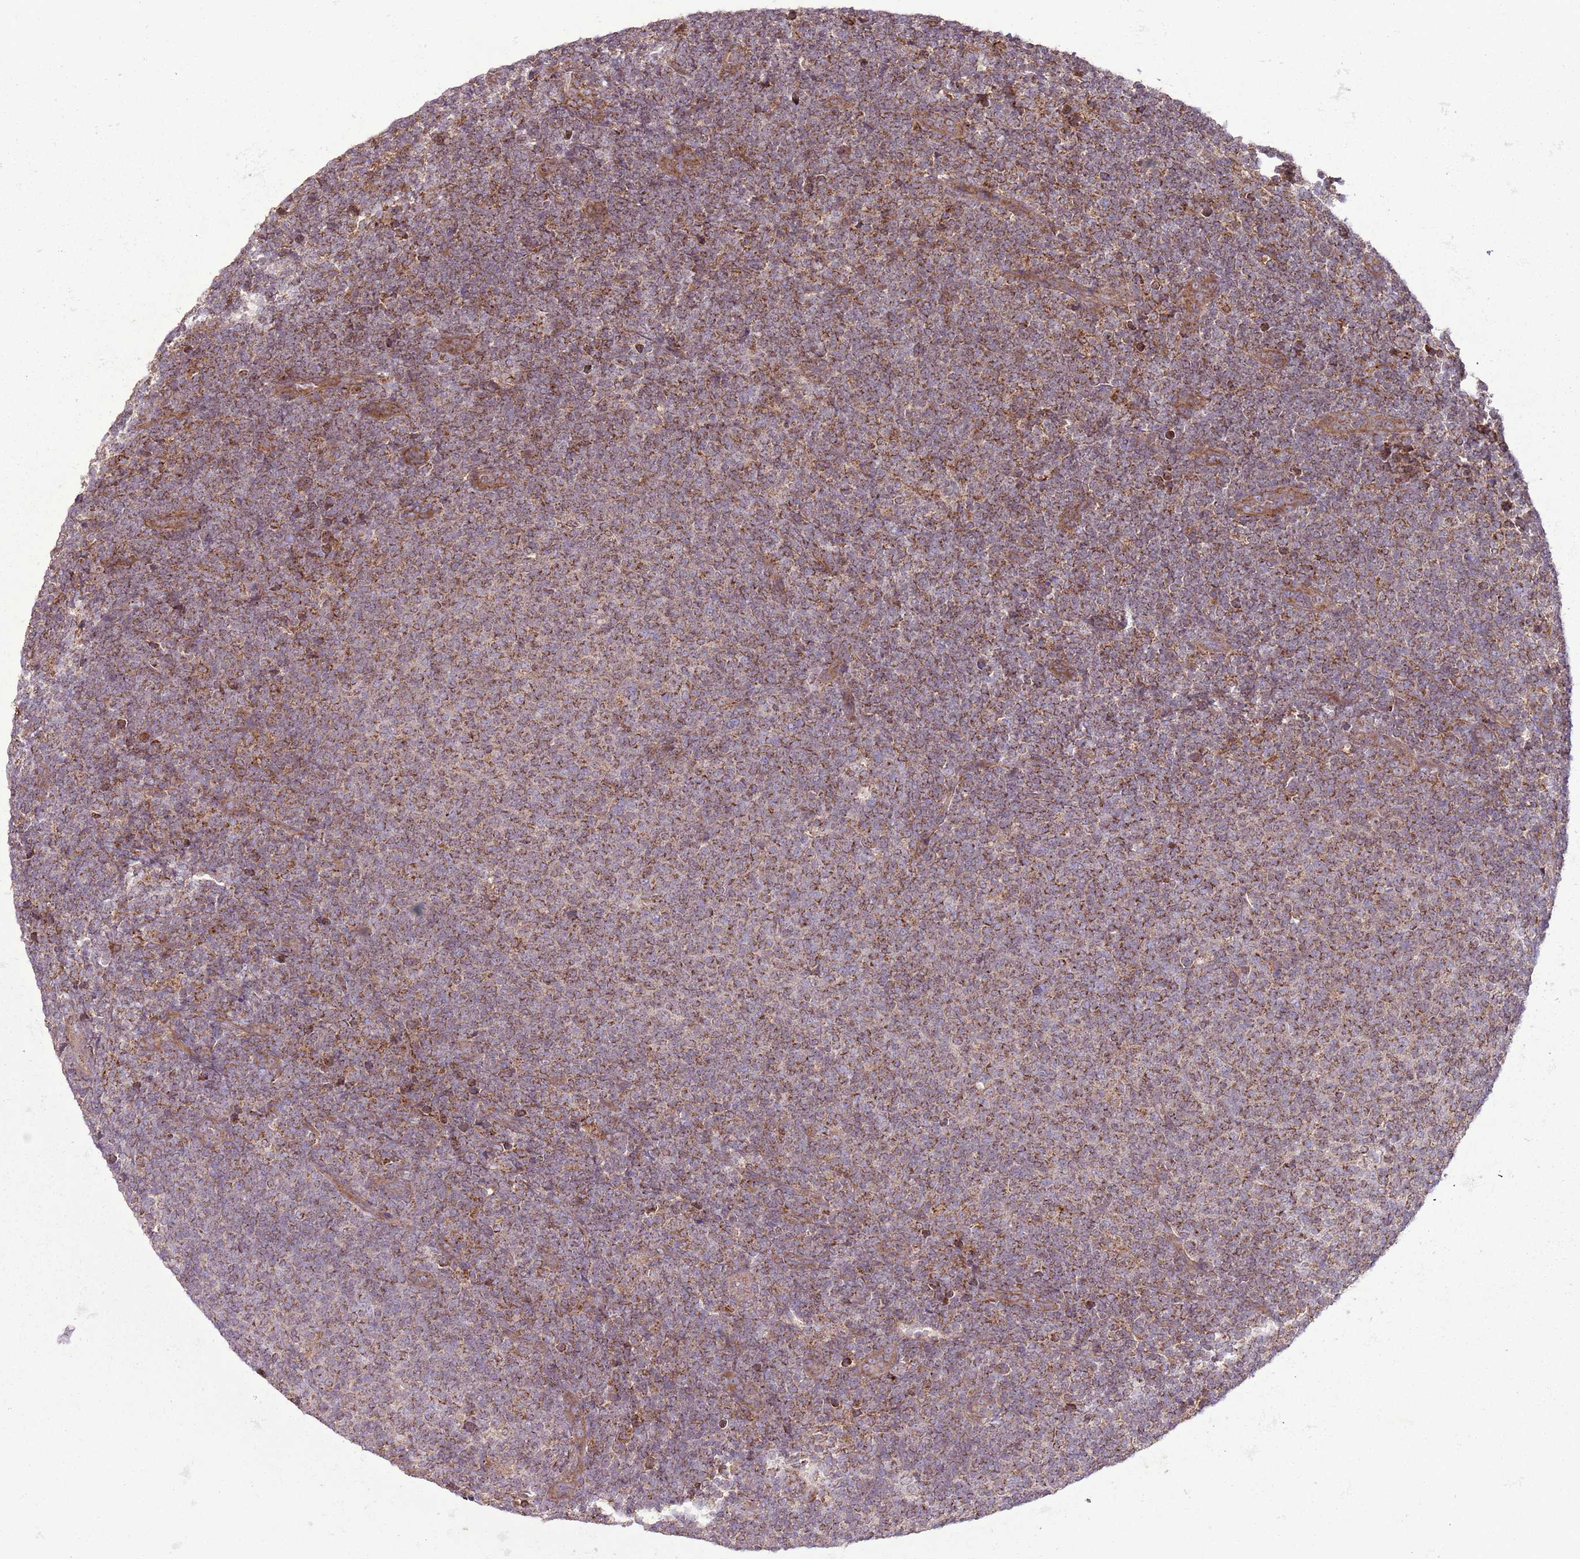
{"staining": {"intensity": "moderate", "quantity": ">75%", "location": "cytoplasmic/membranous"}, "tissue": "lymphoma", "cell_type": "Tumor cells", "image_type": "cancer", "snomed": [{"axis": "morphology", "description": "Malignant lymphoma, non-Hodgkin's type, Low grade"}, {"axis": "topography", "description": "Lymph node"}], "caption": "Immunohistochemical staining of human low-grade malignant lymphoma, non-Hodgkin's type shows medium levels of moderate cytoplasmic/membranous protein staining in approximately >75% of tumor cells.", "gene": "ANKRD24", "patient": {"sex": "male", "age": 66}}